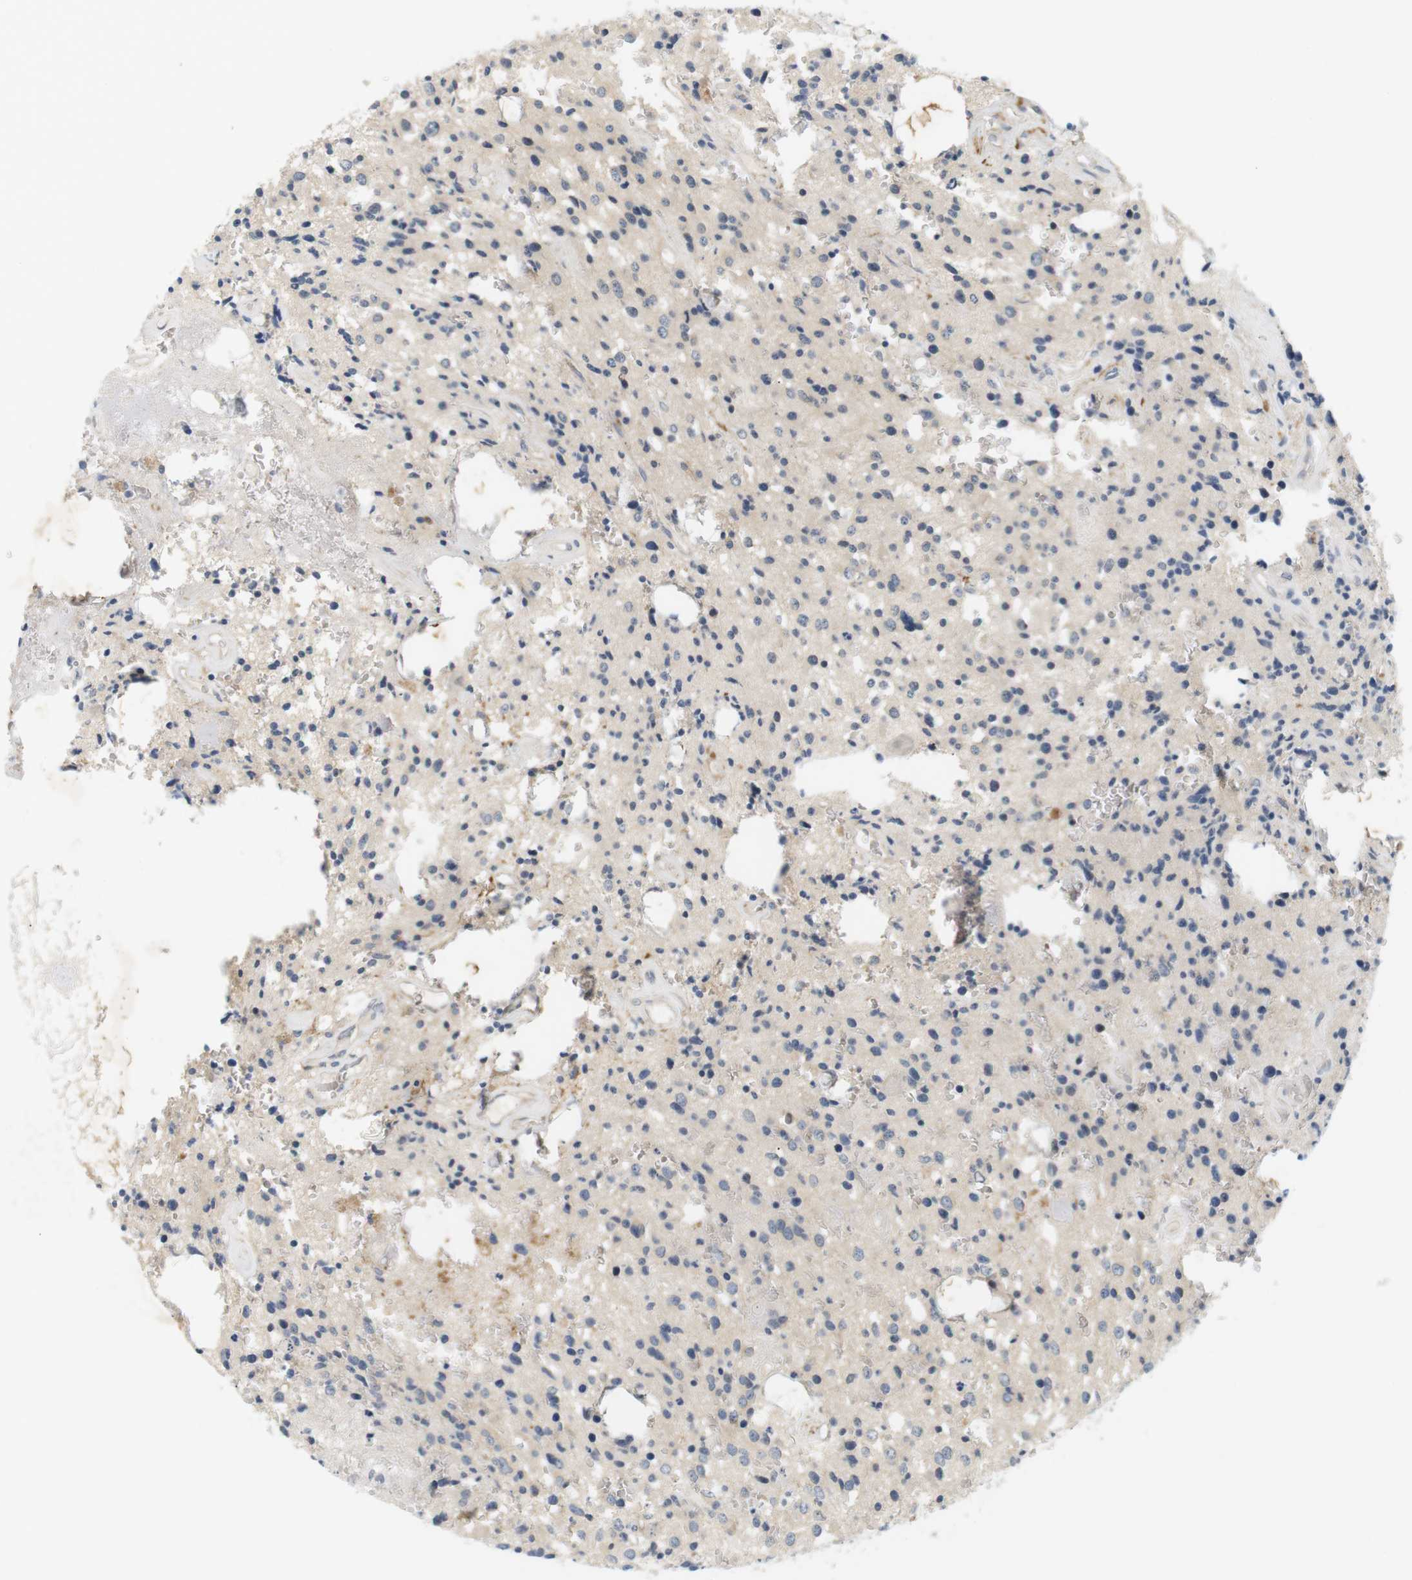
{"staining": {"intensity": "negative", "quantity": "none", "location": "none"}, "tissue": "glioma", "cell_type": "Tumor cells", "image_type": "cancer", "snomed": [{"axis": "morphology", "description": "Glioma, malignant, Low grade"}, {"axis": "topography", "description": "Brain"}], "caption": "Immunohistochemical staining of malignant glioma (low-grade) demonstrates no significant staining in tumor cells. (Stains: DAB immunohistochemistry with hematoxylin counter stain, Microscopy: brightfield microscopy at high magnification).", "gene": "EVA1C", "patient": {"sex": "male", "age": 58}}